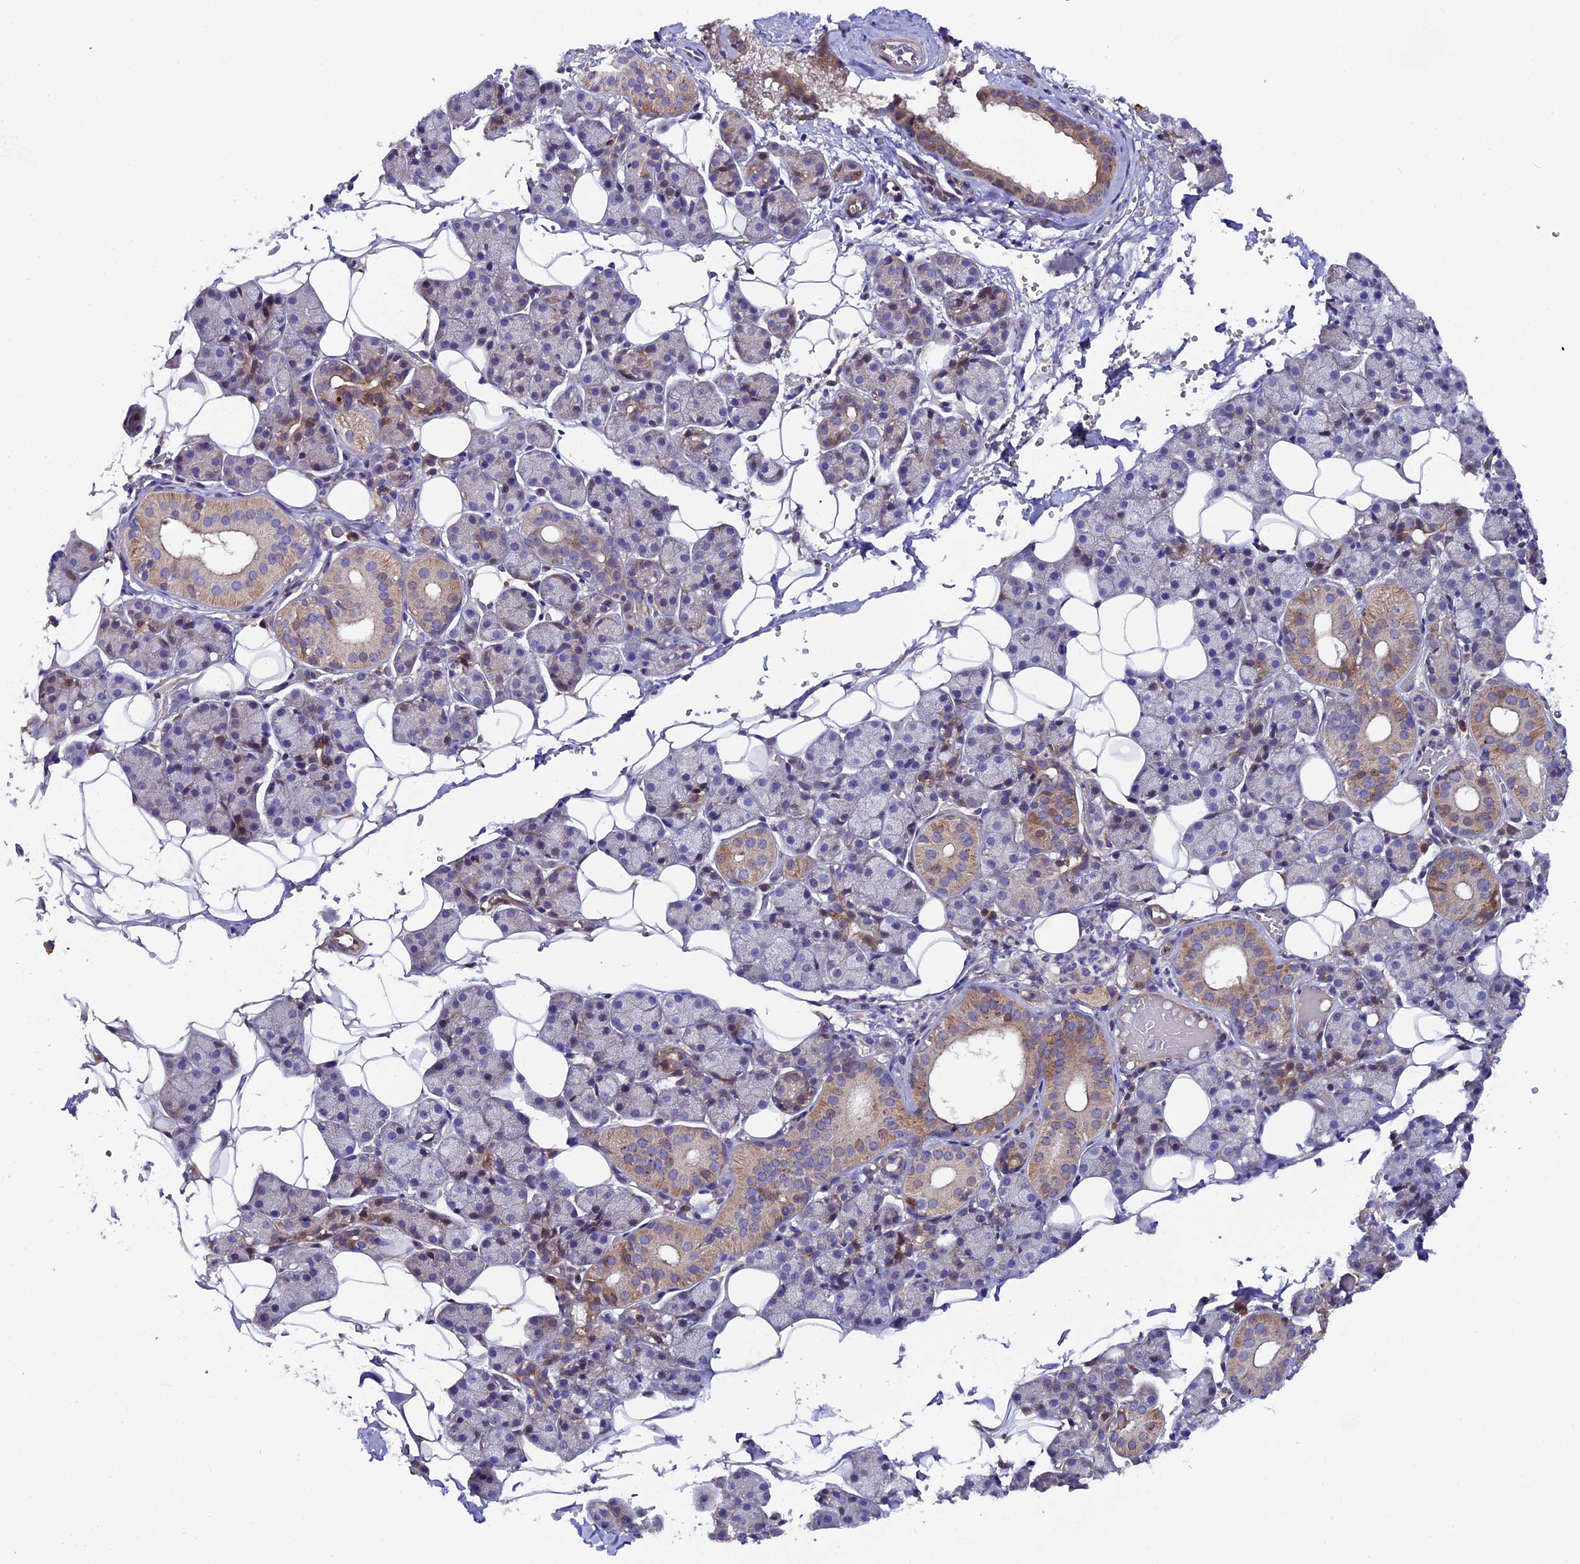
{"staining": {"intensity": "strong", "quantity": "<25%", "location": "cytoplasmic/membranous"}, "tissue": "salivary gland", "cell_type": "Glandular cells", "image_type": "normal", "snomed": [{"axis": "morphology", "description": "Normal tissue, NOS"}, {"axis": "topography", "description": "Salivary gland"}], "caption": "Immunohistochemical staining of benign salivary gland displays strong cytoplasmic/membranous protein staining in approximately <25% of glandular cells. Using DAB (3,3'-diaminobenzidine) (brown) and hematoxylin (blue) stains, captured at high magnification using brightfield microscopy.", "gene": "PIGU", "patient": {"sex": "female", "age": 33}}